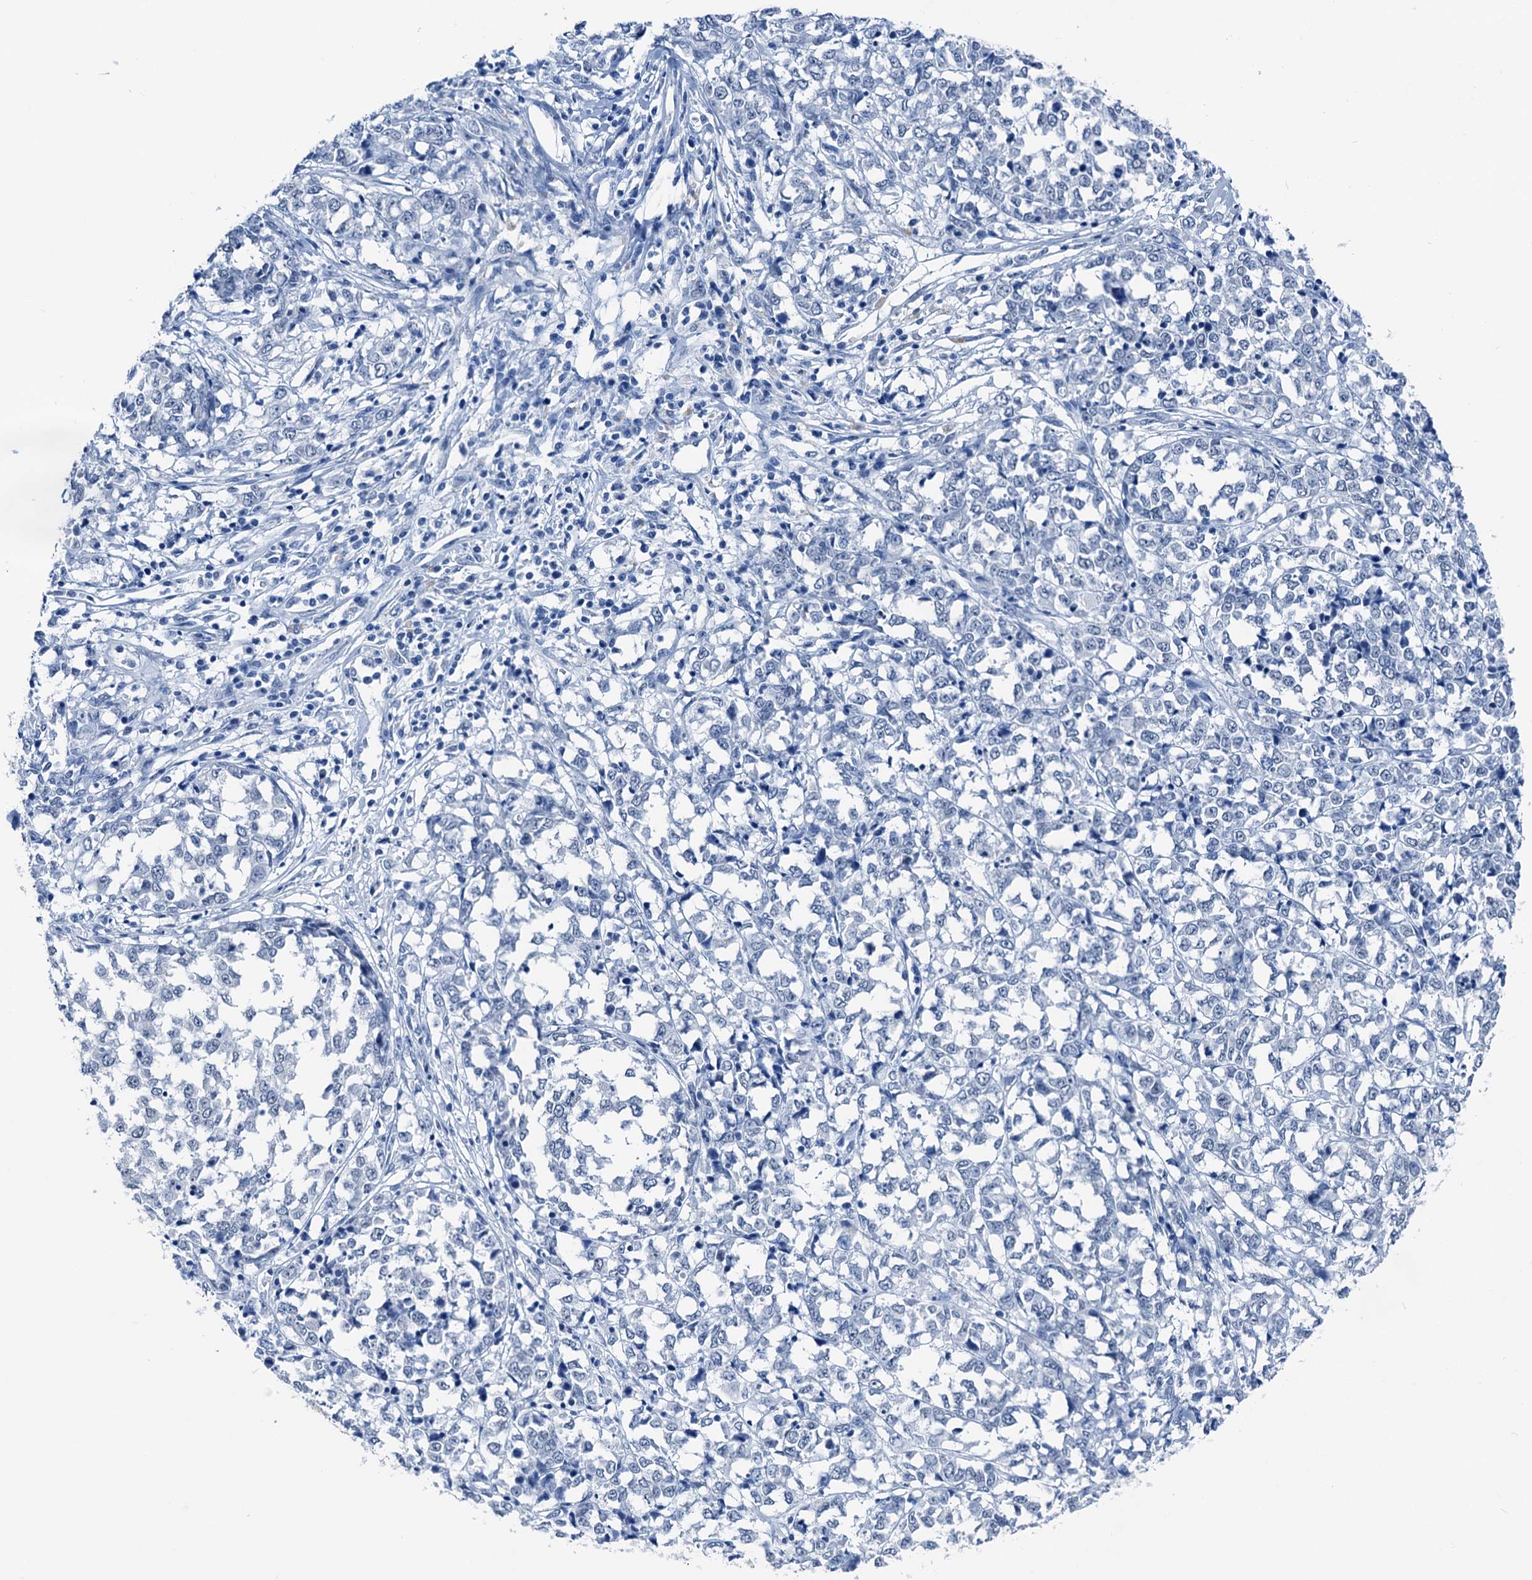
{"staining": {"intensity": "negative", "quantity": "none", "location": "none"}, "tissue": "melanoma", "cell_type": "Tumor cells", "image_type": "cancer", "snomed": [{"axis": "morphology", "description": "Malignant melanoma, NOS"}, {"axis": "topography", "description": "Skin"}], "caption": "IHC photomicrograph of human melanoma stained for a protein (brown), which demonstrates no staining in tumor cells.", "gene": "CBLN3", "patient": {"sex": "female", "age": 72}}